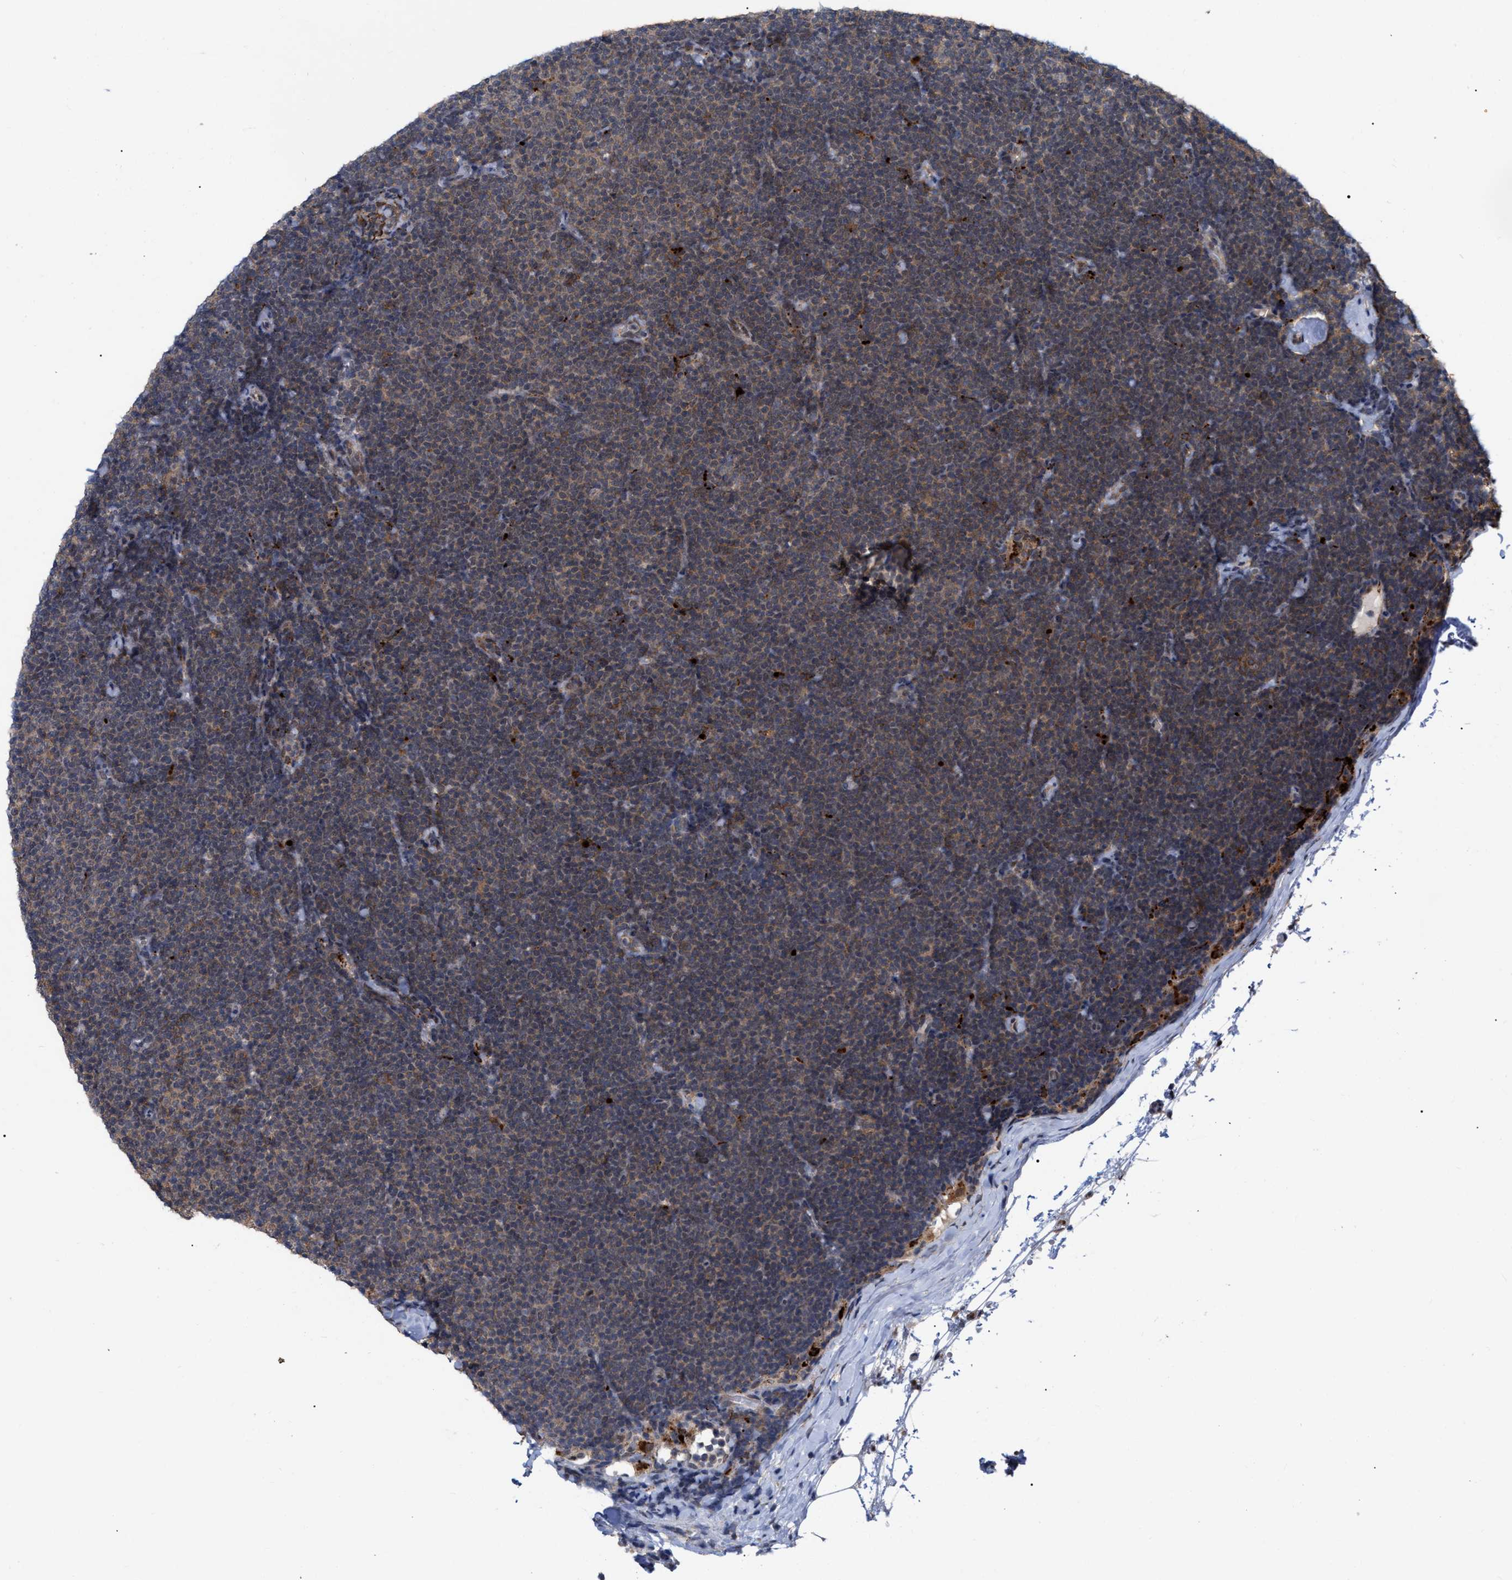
{"staining": {"intensity": "moderate", "quantity": ">75%", "location": "cytoplasmic/membranous"}, "tissue": "lymphoma", "cell_type": "Tumor cells", "image_type": "cancer", "snomed": [{"axis": "morphology", "description": "Malignant lymphoma, non-Hodgkin's type, Low grade"}, {"axis": "topography", "description": "Lymph node"}], "caption": "The immunohistochemical stain highlights moderate cytoplasmic/membranous expression in tumor cells of lymphoma tissue.", "gene": "UPF1", "patient": {"sex": "female", "age": 53}}